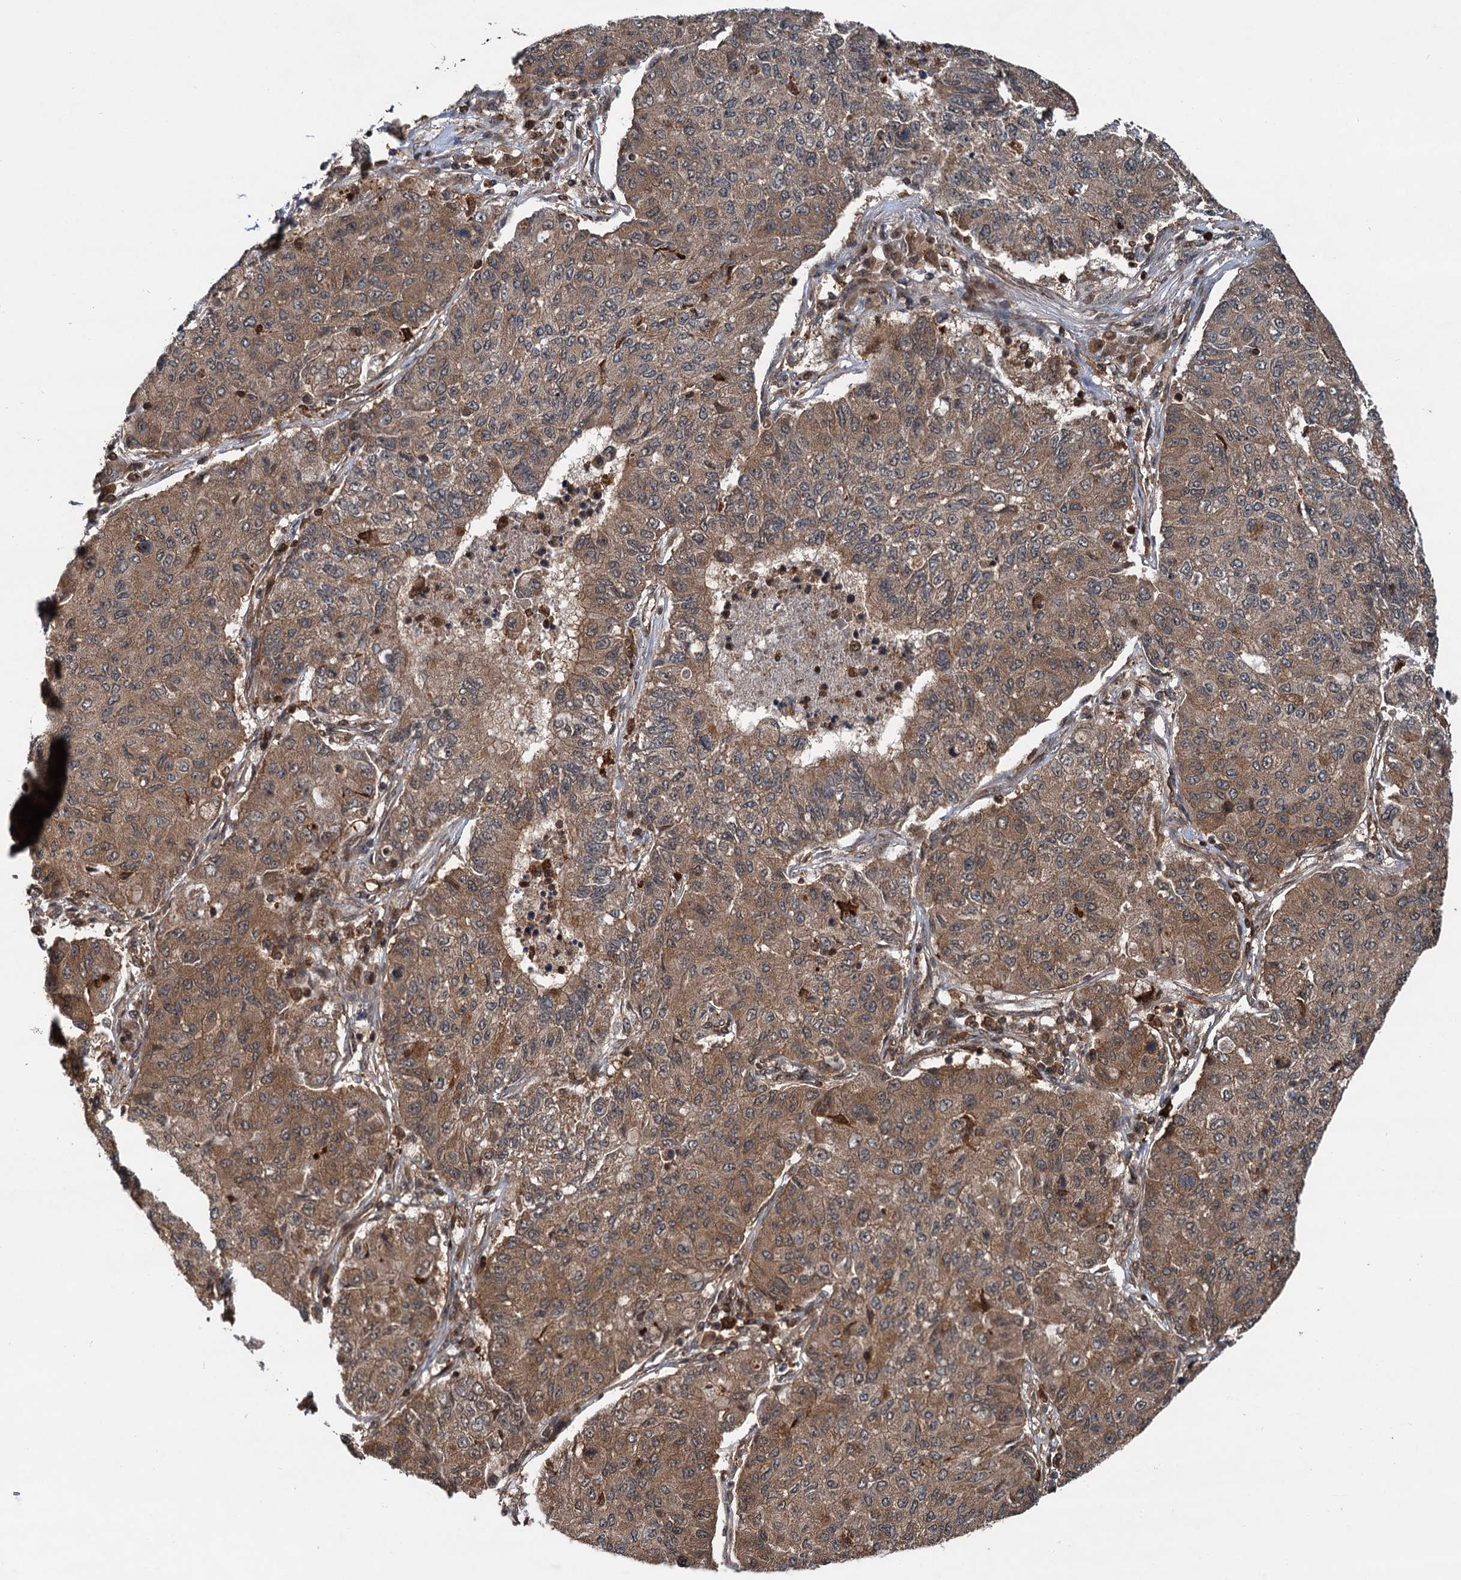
{"staining": {"intensity": "moderate", "quantity": ">75%", "location": "cytoplasmic/membranous"}, "tissue": "lung cancer", "cell_type": "Tumor cells", "image_type": "cancer", "snomed": [{"axis": "morphology", "description": "Squamous cell carcinoma, NOS"}, {"axis": "topography", "description": "Lung"}], "caption": "DAB (3,3'-diaminobenzidine) immunohistochemical staining of human lung cancer (squamous cell carcinoma) reveals moderate cytoplasmic/membranous protein expression in about >75% of tumor cells.", "gene": "STUB1", "patient": {"sex": "male", "age": 74}}